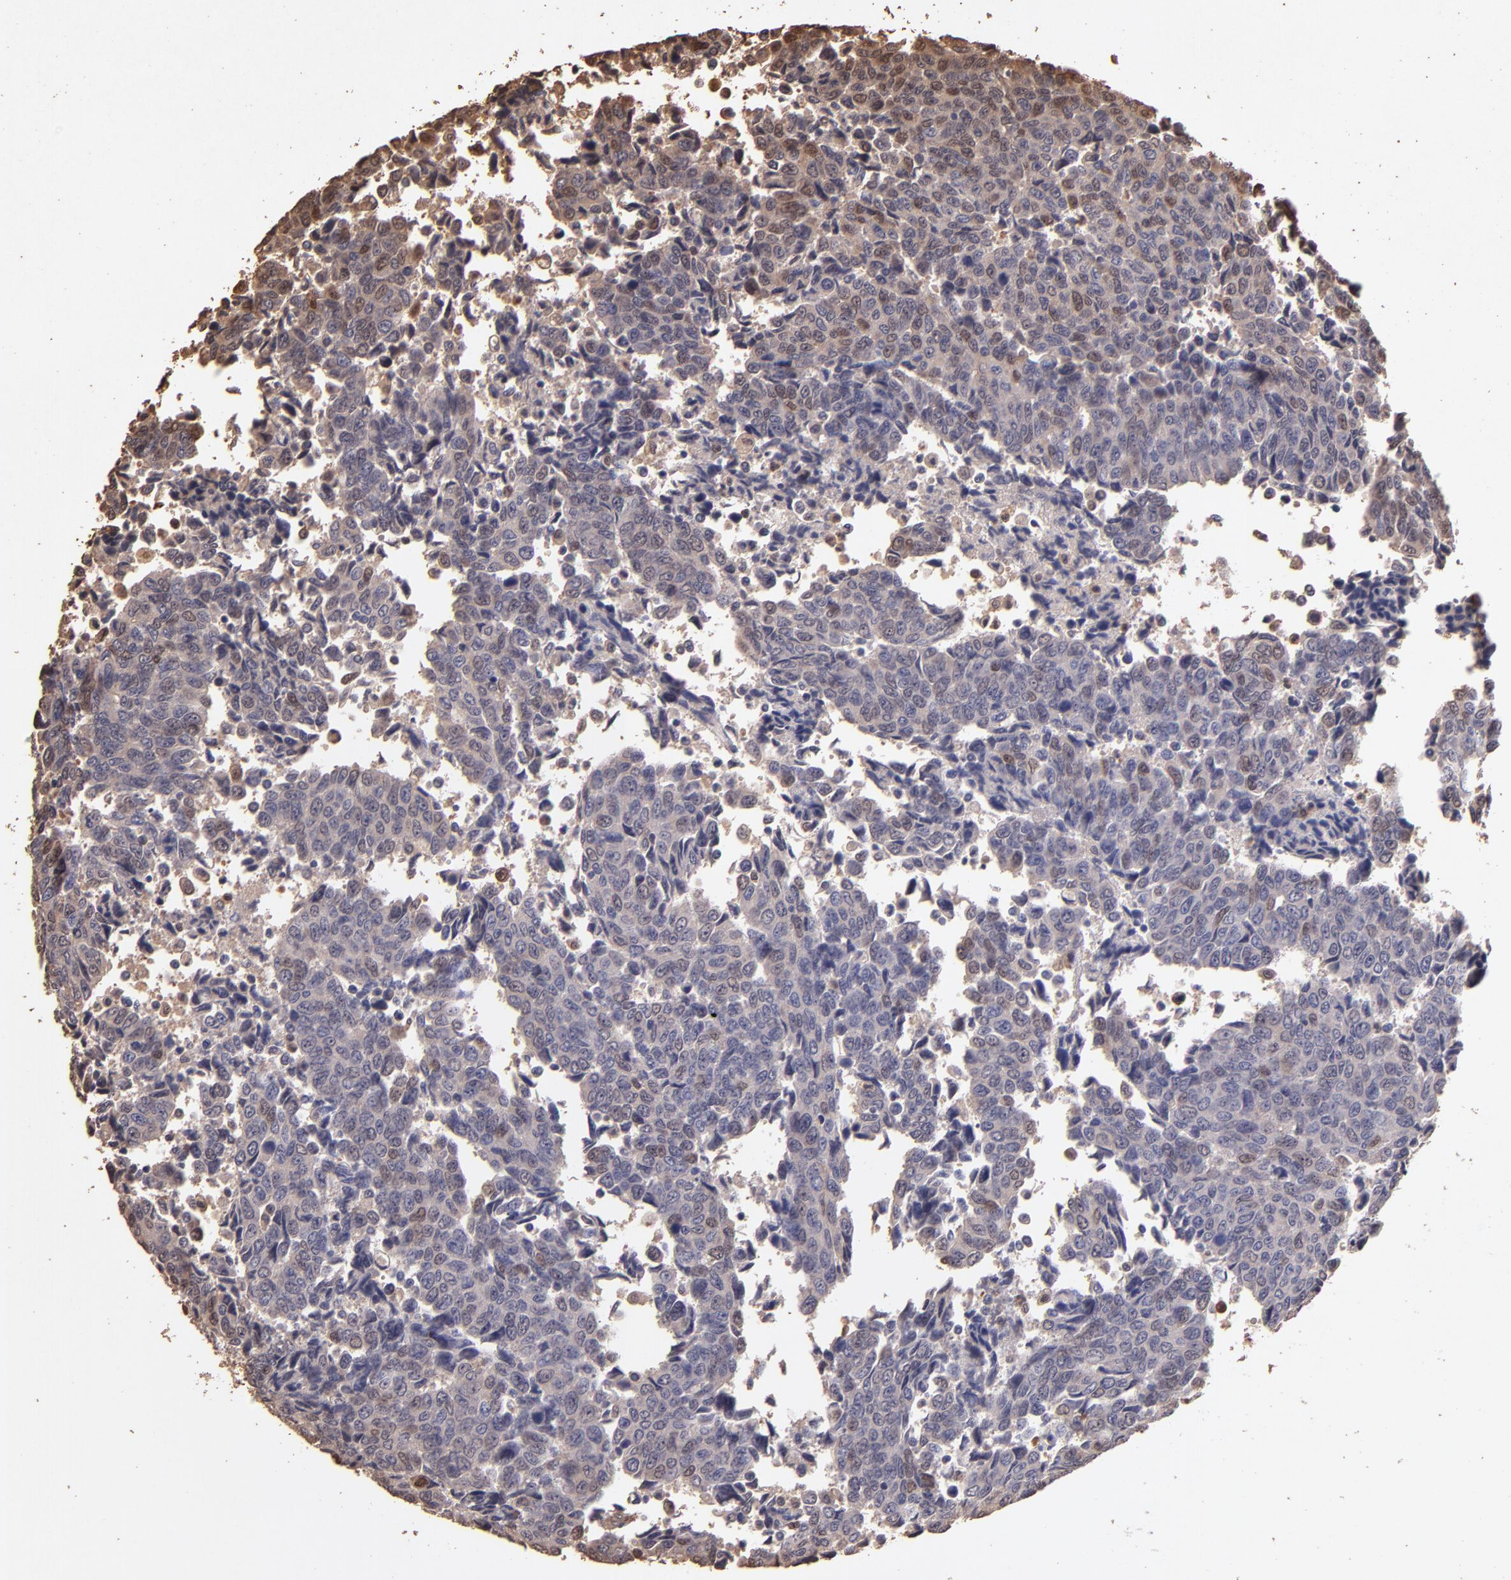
{"staining": {"intensity": "weak", "quantity": "<25%", "location": "cytoplasmic/membranous,nuclear"}, "tissue": "urothelial cancer", "cell_type": "Tumor cells", "image_type": "cancer", "snomed": [{"axis": "morphology", "description": "Urothelial carcinoma, High grade"}, {"axis": "topography", "description": "Urinary bladder"}], "caption": "Immunohistochemical staining of urothelial cancer displays no significant positivity in tumor cells. (Immunohistochemistry, brightfield microscopy, high magnification).", "gene": "S100A6", "patient": {"sex": "male", "age": 86}}